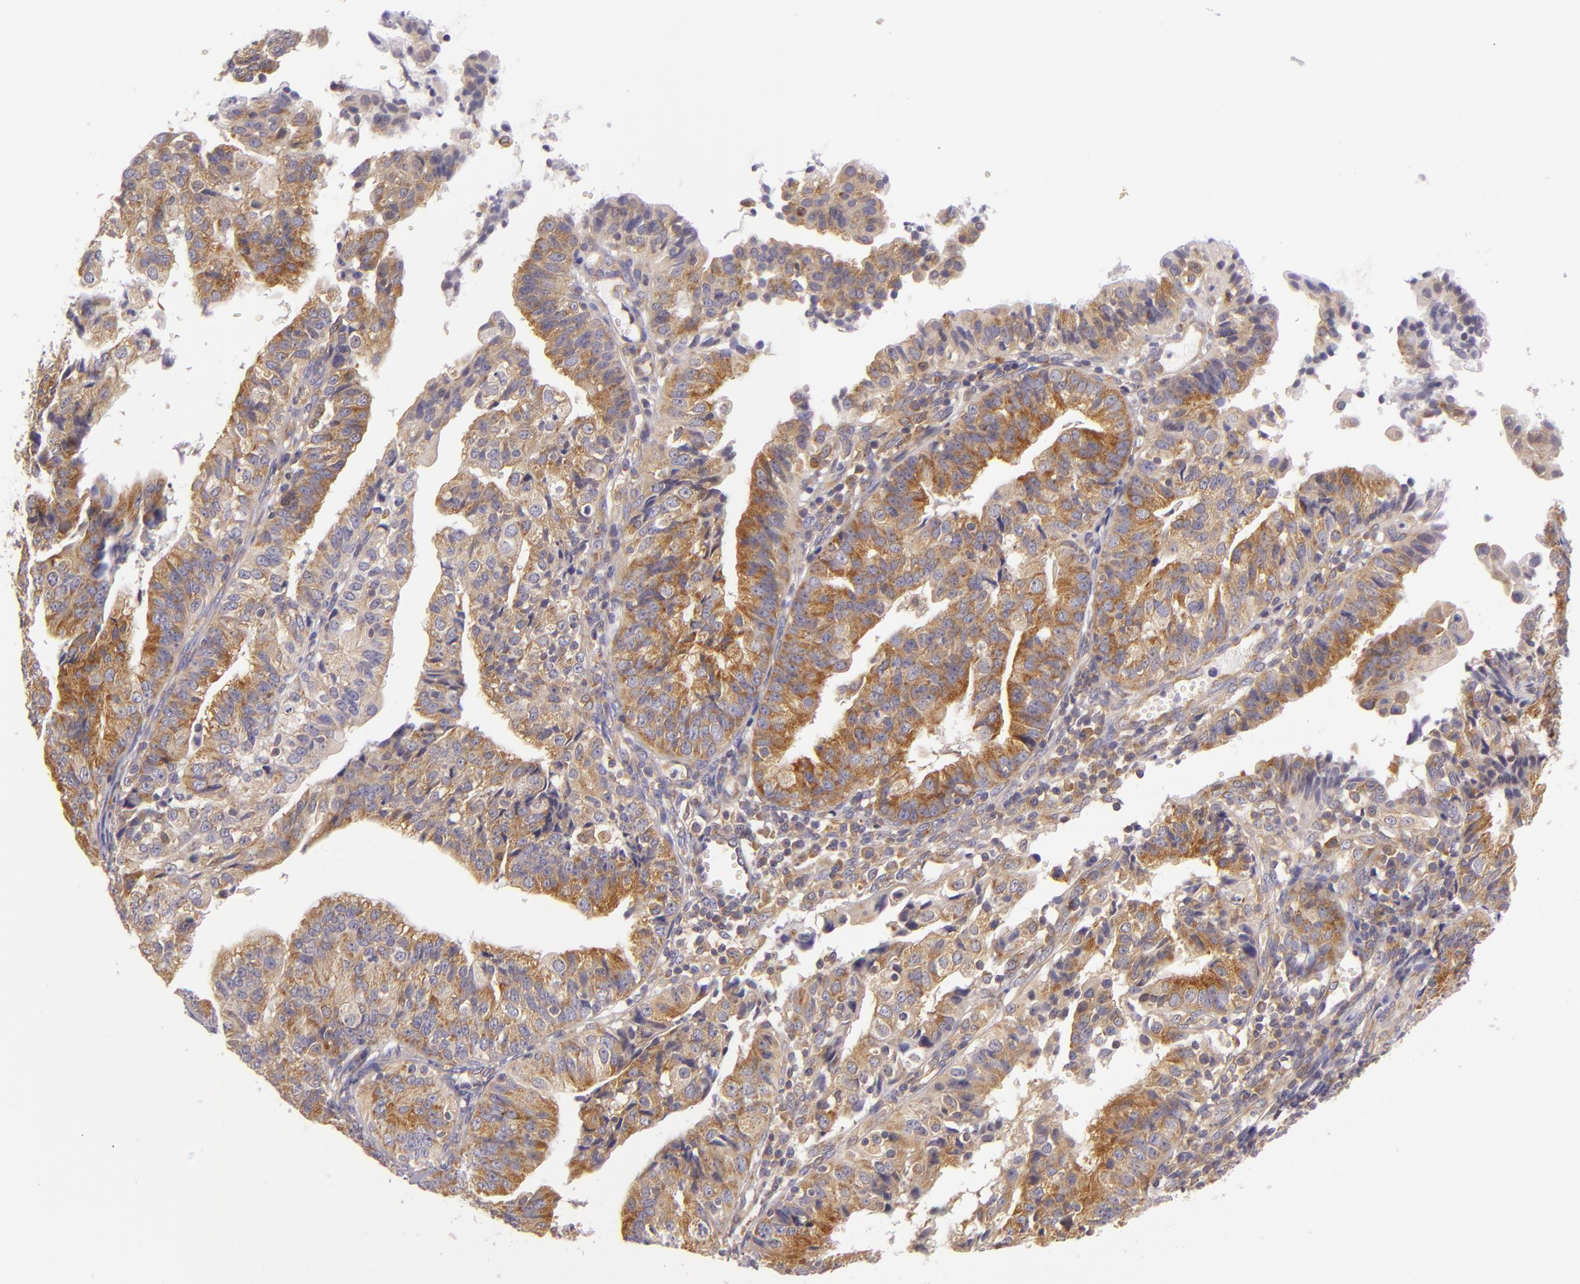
{"staining": {"intensity": "weak", "quantity": "25%-75%", "location": "cytoplasmic/membranous"}, "tissue": "endometrial cancer", "cell_type": "Tumor cells", "image_type": "cancer", "snomed": [{"axis": "morphology", "description": "Adenocarcinoma, NOS"}, {"axis": "topography", "description": "Endometrium"}], "caption": "Brown immunohistochemical staining in human adenocarcinoma (endometrial) demonstrates weak cytoplasmic/membranous staining in approximately 25%-75% of tumor cells. (DAB IHC with brightfield microscopy, high magnification).", "gene": "UPF3B", "patient": {"sex": "female", "age": 56}}